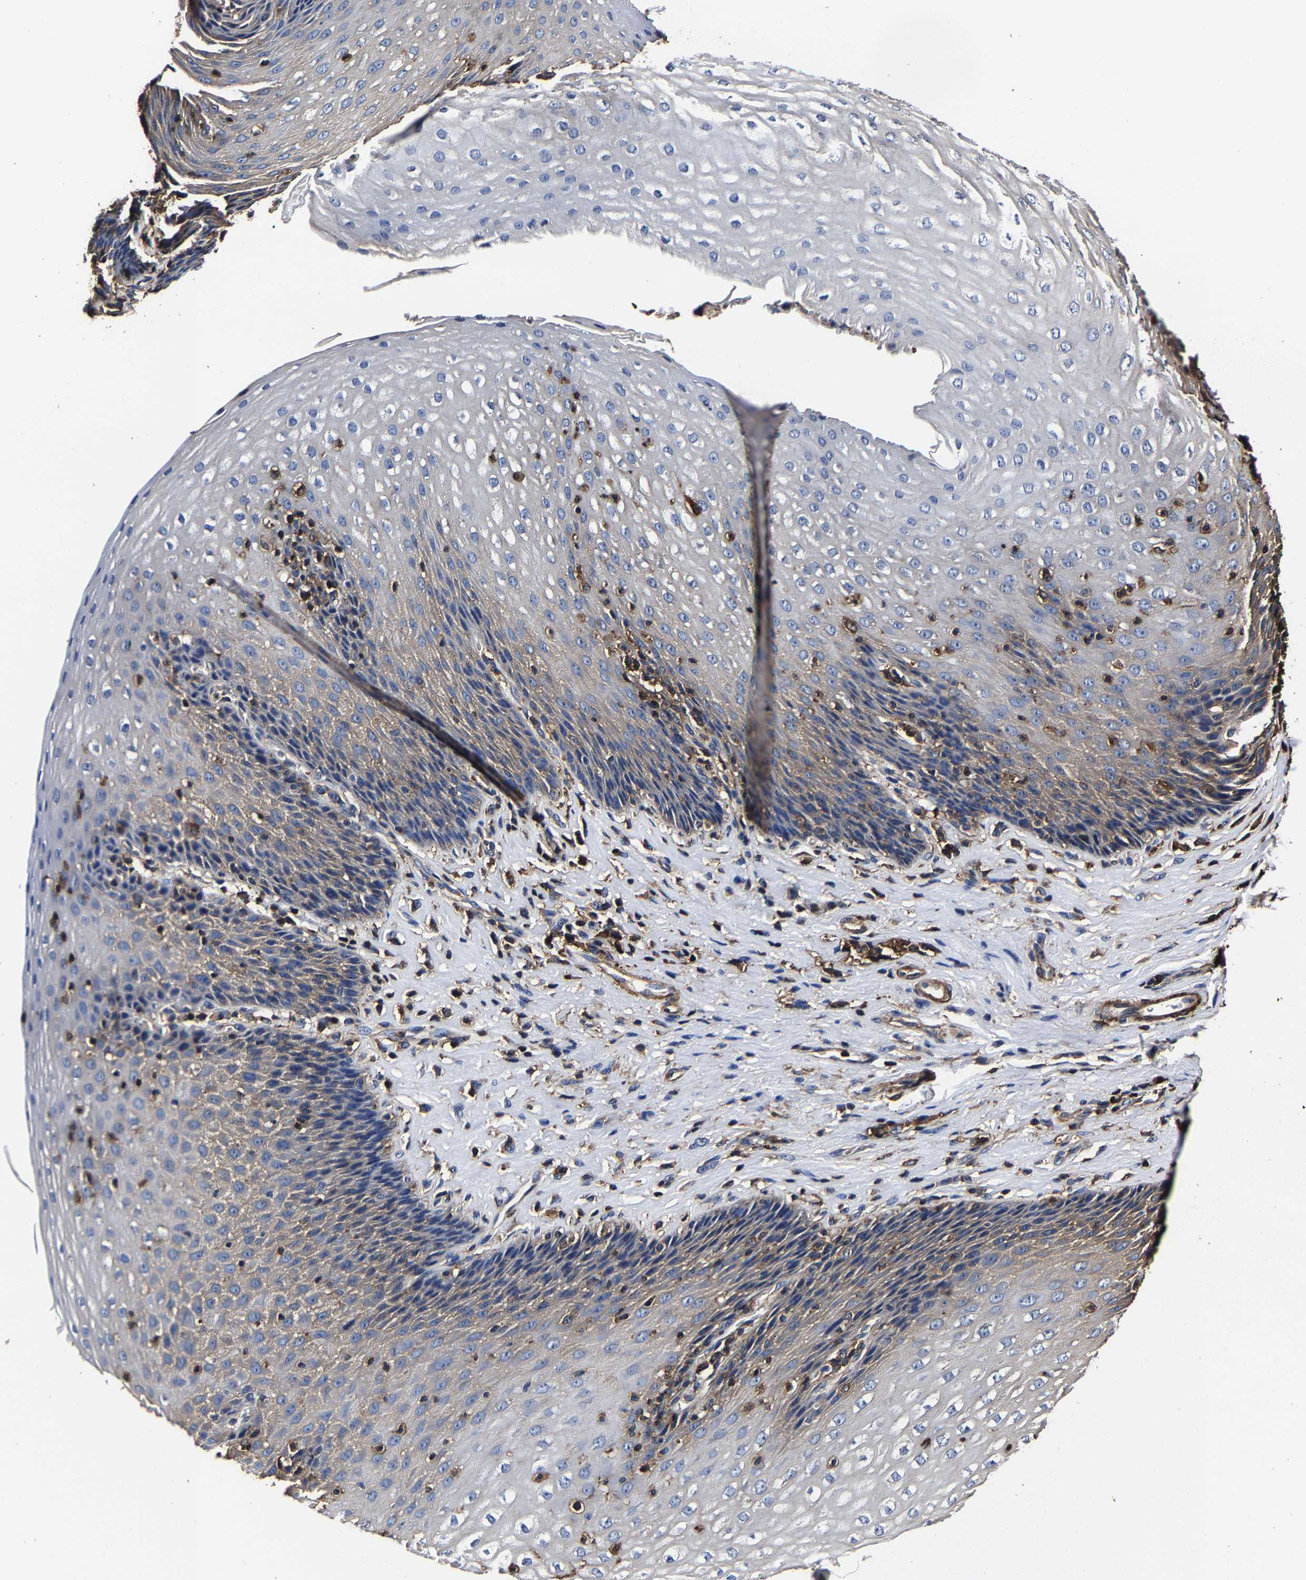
{"staining": {"intensity": "weak", "quantity": "25%-75%", "location": "cytoplasmic/membranous"}, "tissue": "esophagus", "cell_type": "Squamous epithelial cells", "image_type": "normal", "snomed": [{"axis": "morphology", "description": "Normal tissue, NOS"}, {"axis": "topography", "description": "Esophagus"}], "caption": "This image exhibits benign esophagus stained with immunohistochemistry (IHC) to label a protein in brown. The cytoplasmic/membranous of squamous epithelial cells show weak positivity for the protein. Nuclei are counter-stained blue.", "gene": "SSH3", "patient": {"sex": "female", "age": 61}}